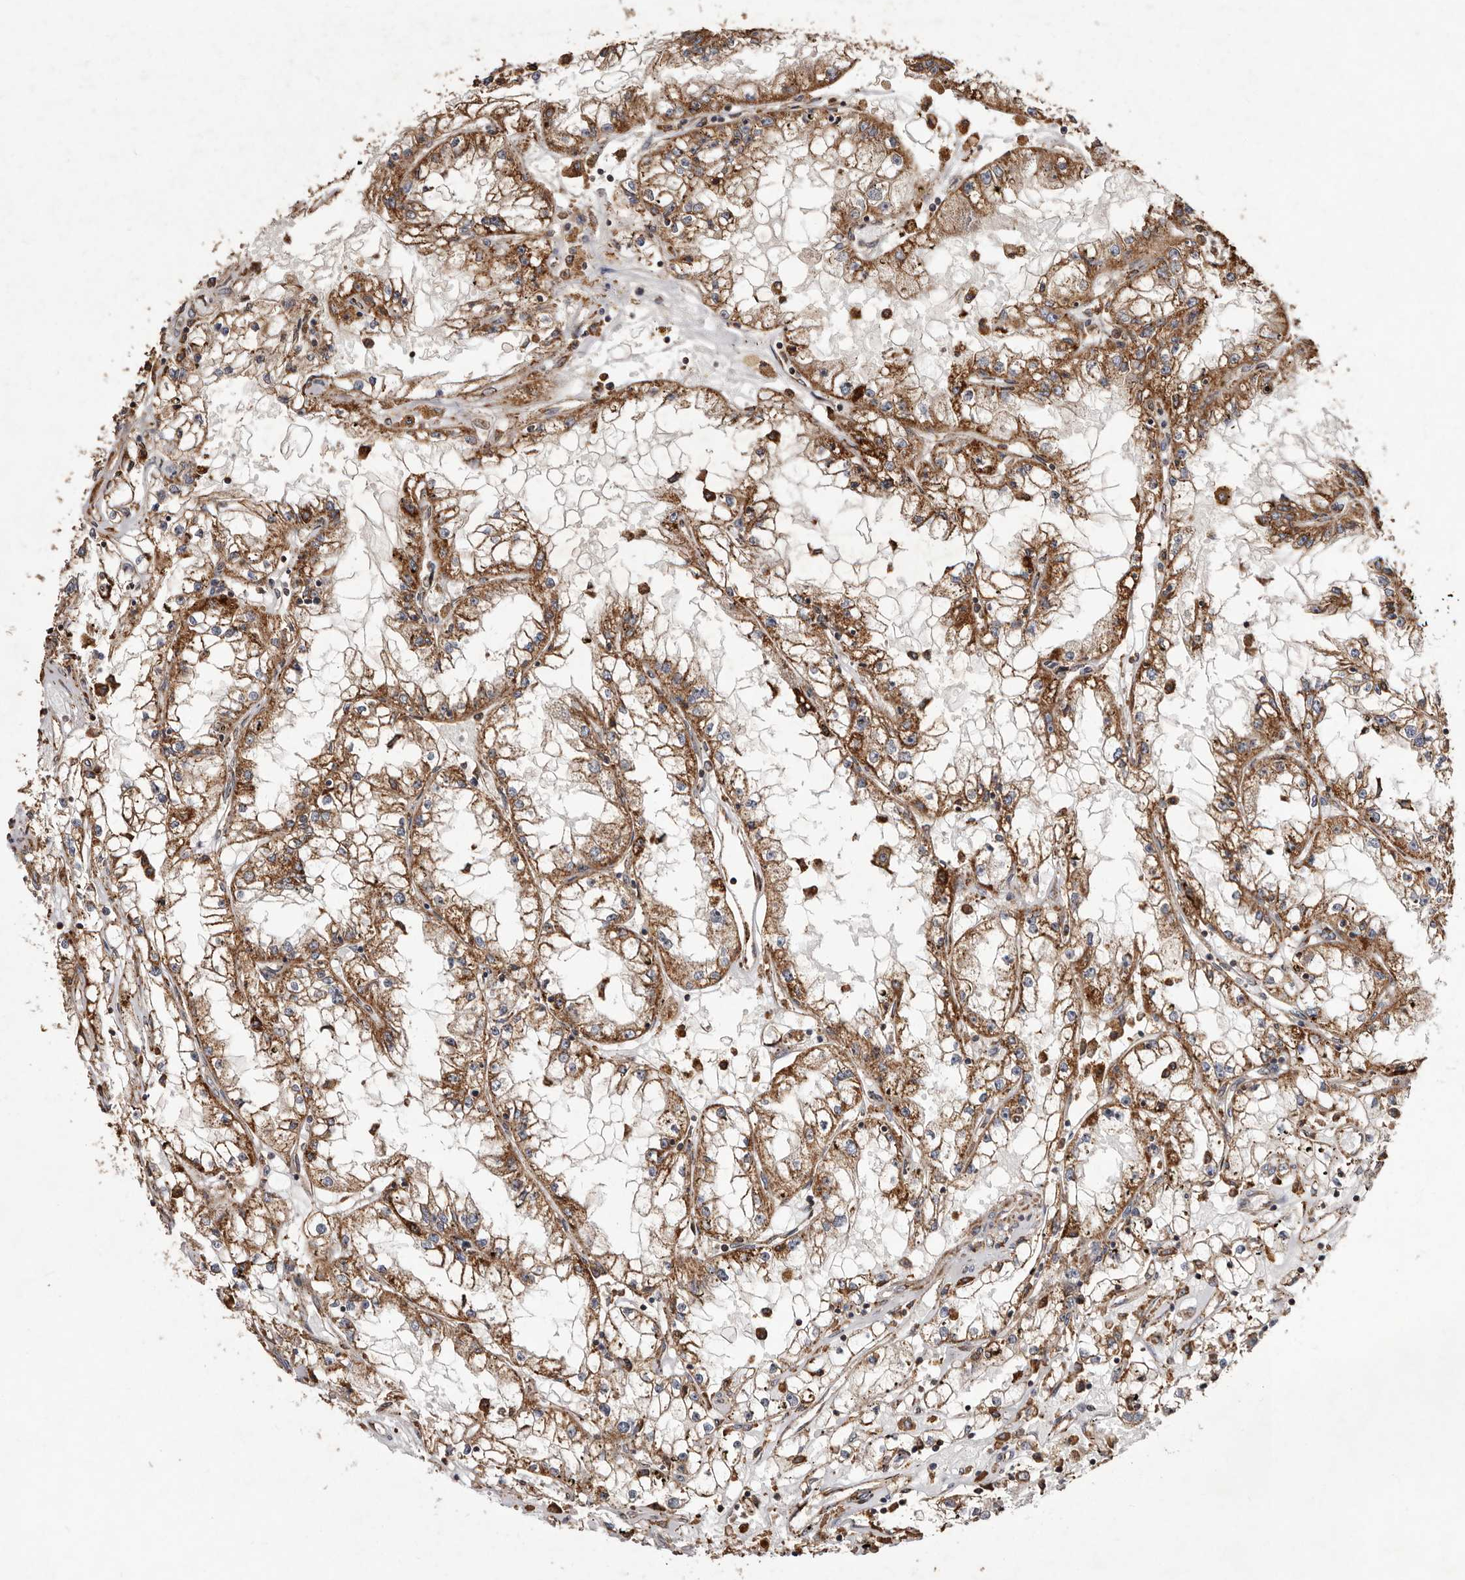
{"staining": {"intensity": "moderate", "quantity": ">75%", "location": "cytoplasmic/membranous"}, "tissue": "renal cancer", "cell_type": "Tumor cells", "image_type": "cancer", "snomed": [{"axis": "morphology", "description": "Adenocarcinoma, NOS"}, {"axis": "topography", "description": "Kidney"}], "caption": "Renal cancer stained for a protein displays moderate cytoplasmic/membranous positivity in tumor cells.", "gene": "STEAP2", "patient": {"sex": "male", "age": 56}}